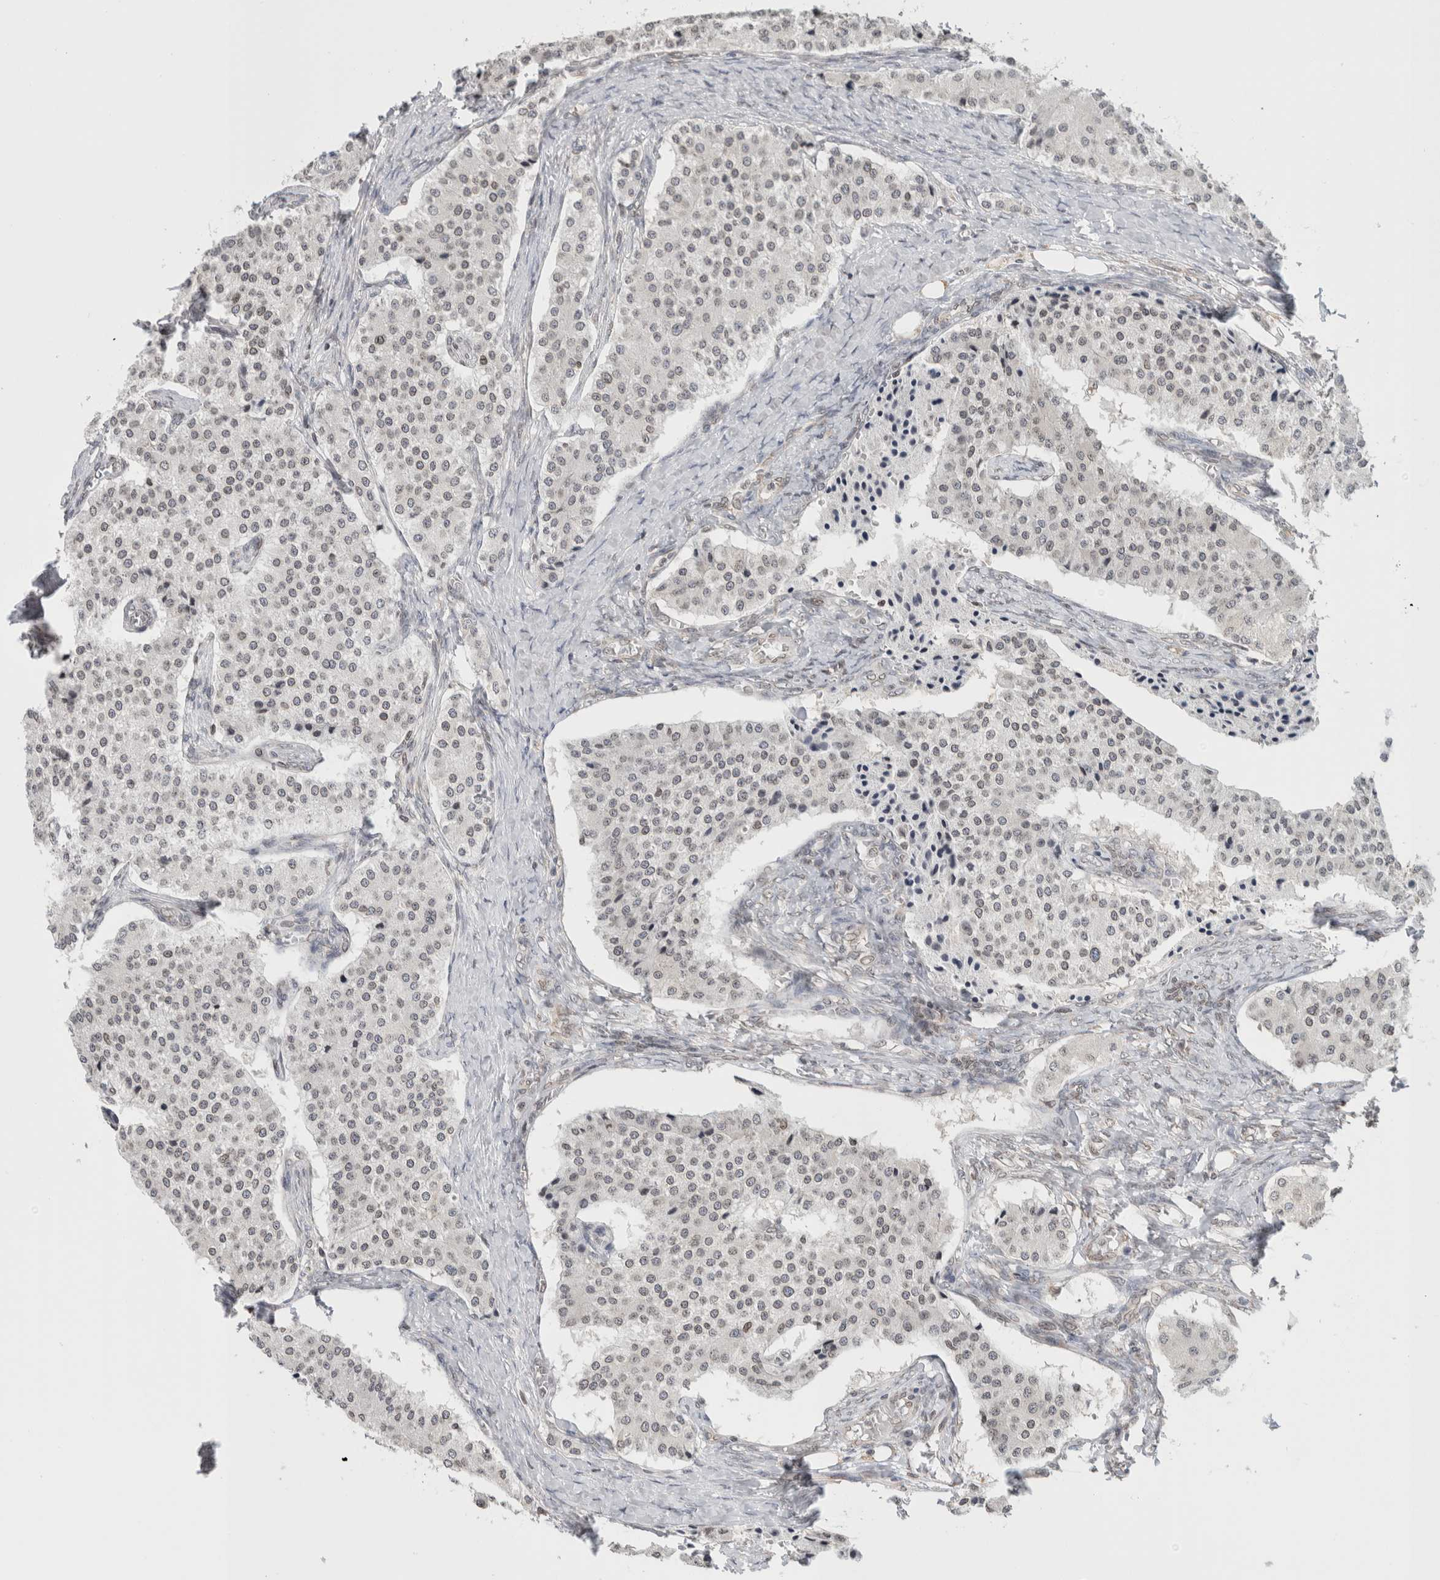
{"staining": {"intensity": "weak", "quantity": "25%-75%", "location": "nuclear"}, "tissue": "carcinoid", "cell_type": "Tumor cells", "image_type": "cancer", "snomed": [{"axis": "morphology", "description": "Carcinoid, malignant, NOS"}, {"axis": "topography", "description": "Colon"}], "caption": "An image of carcinoid (malignant) stained for a protein displays weak nuclear brown staining in tumor cells. Using DAB (3,3'-diaminobenzidine) (brown) and hematoxylin (blue) stains, captured at high magnification using brightfield microscopy.", "gene": "RBMX2", "patient": {"sex": "female", "age": 52}}